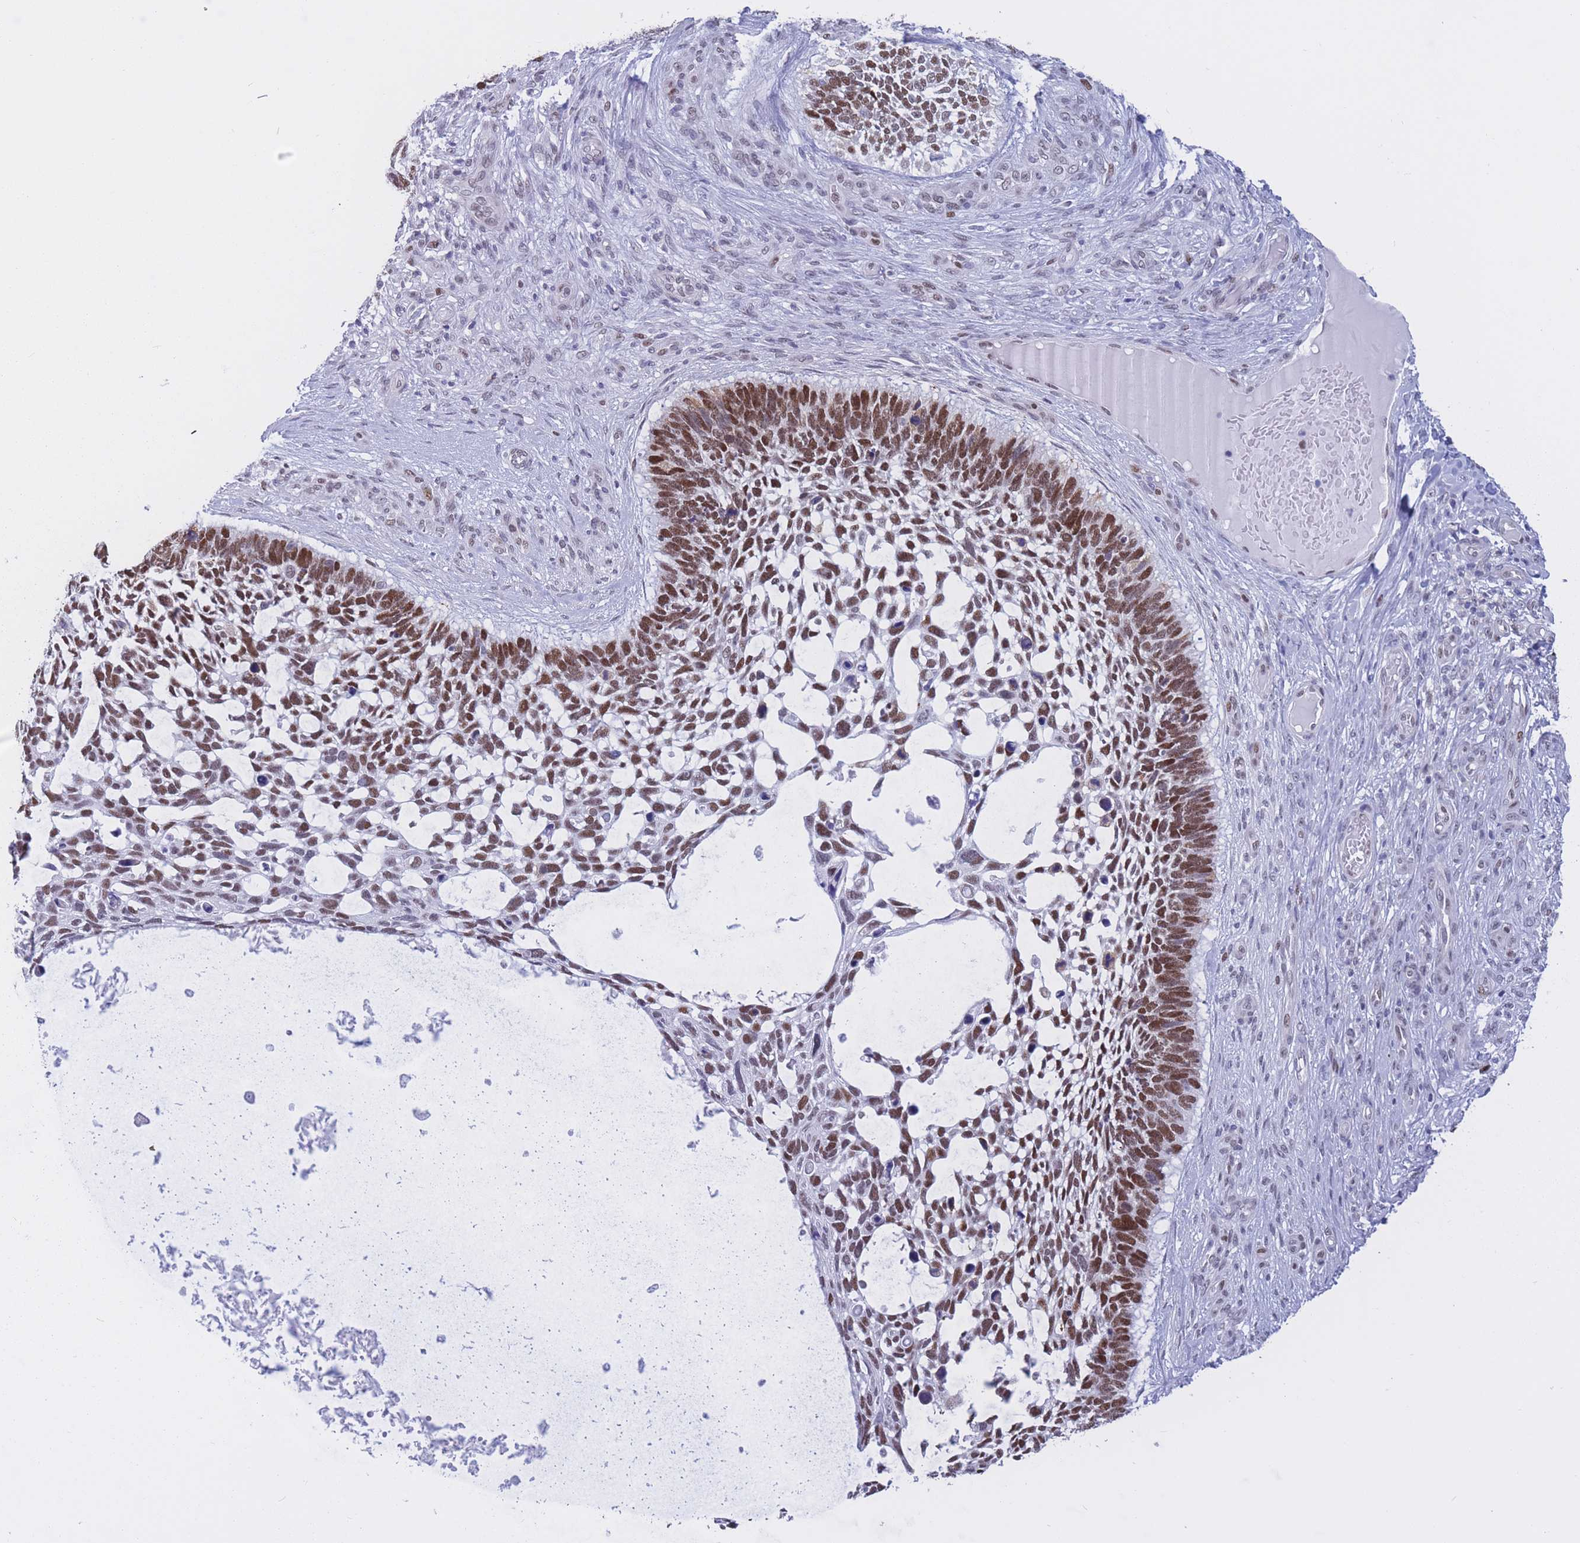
{"staining": {"intensity": "moderate", "quantity": ">75%", "location": "nuclear"}, "tissue": "skin cancer", "cell_type": "Tumor cells", "image_type": "cancer", "snomed": [{"axis": "morphology", "description": "Basal cell carcinoma"}, {"axis": "topography", "description": "Skin"}], "caption": "Immunohistochemistry (IHC) (DAB (3,3'-diaminobenzidine)) staining of skin basal cell carcinoma reveals moderate nuclear protein expression in approximately >75% of tumor cells. Using DAB (3,3'-diaminobenzidine) (brown) and hematoxylin (blue) stains, captured at high magnification using brightfield microscopy.", "gene": "NASP", "patient": {"sex": "male", "age": 88}}